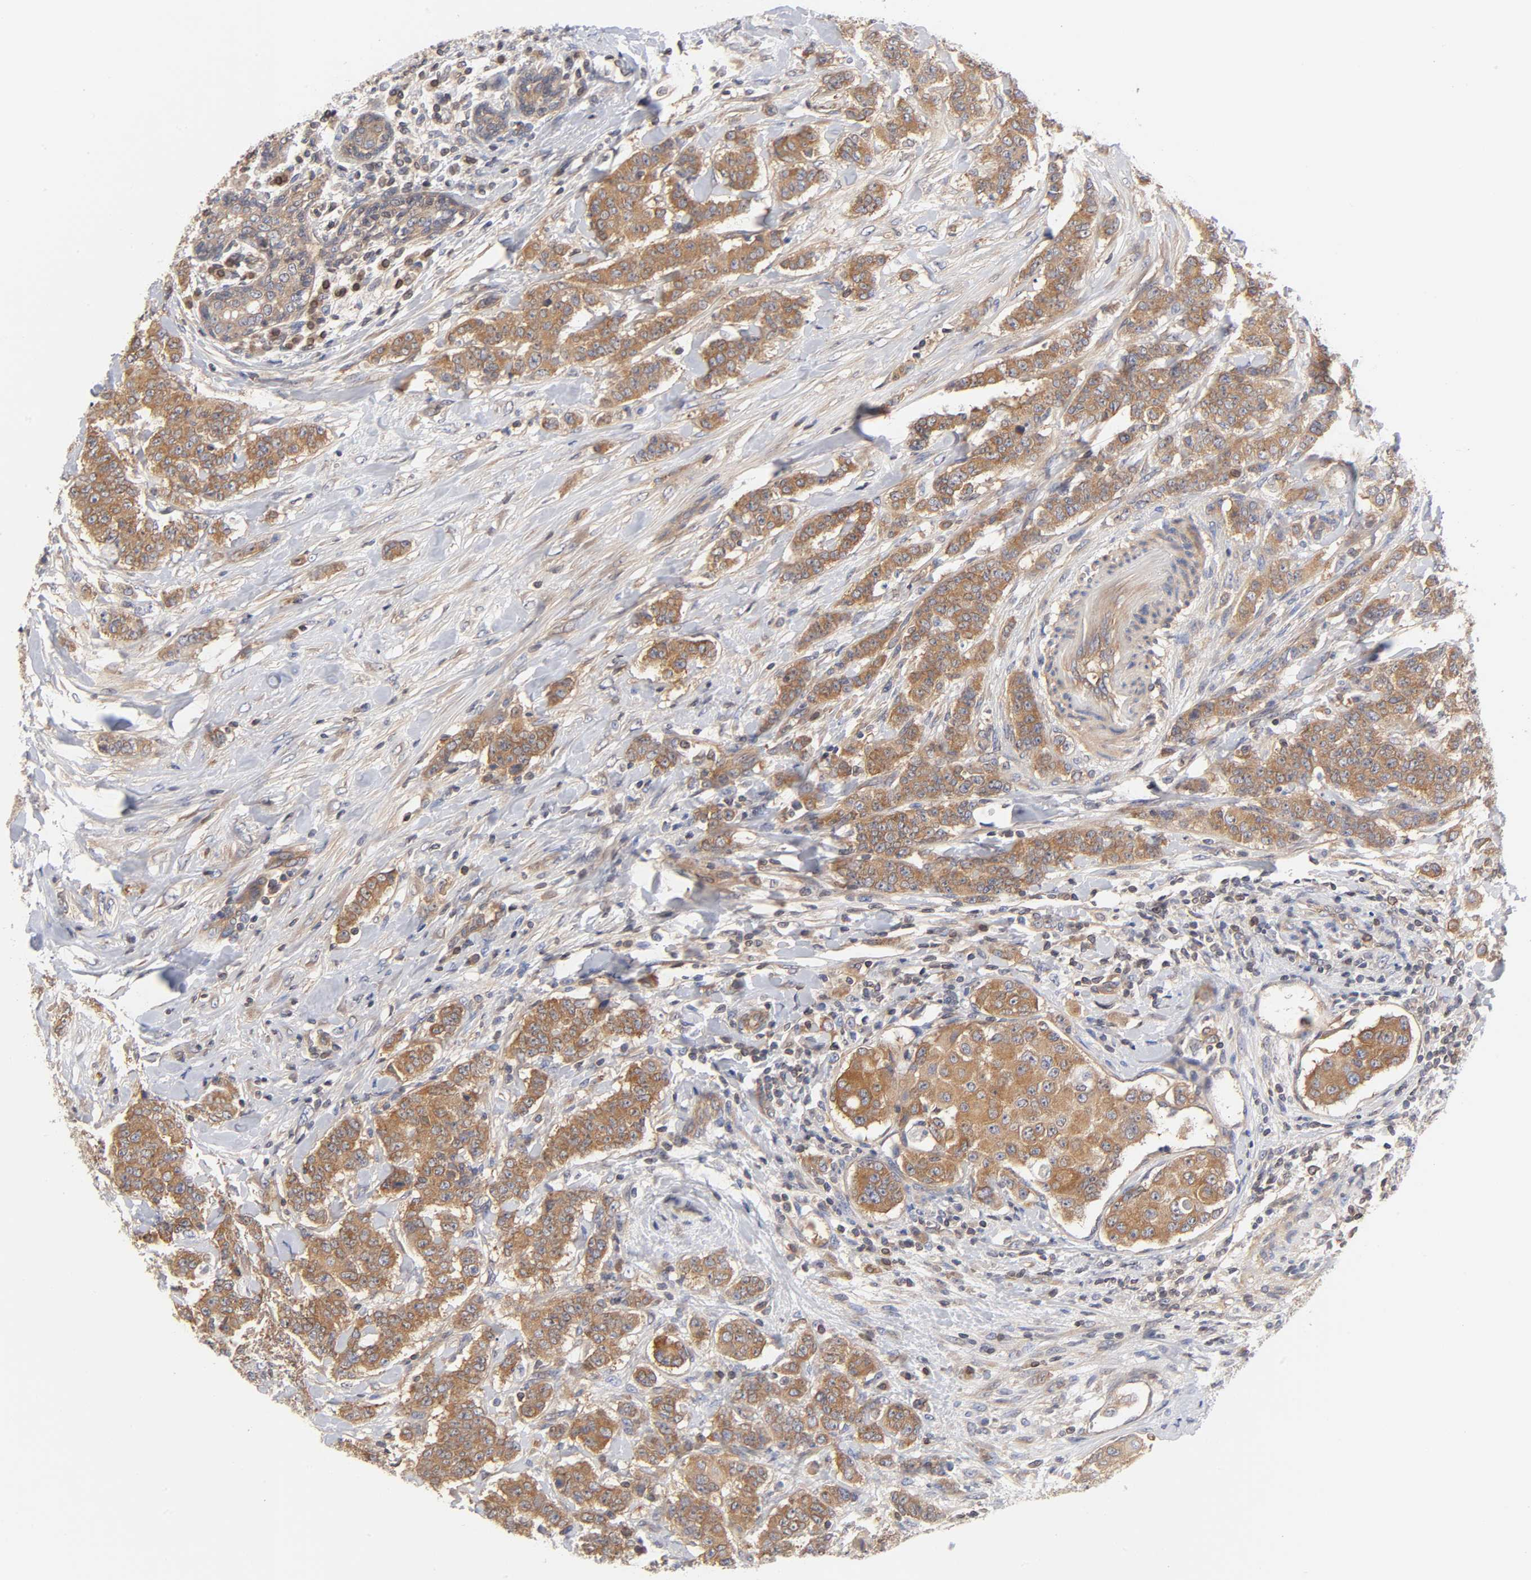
{"staining": {"intensity": "moderate", "quantity": ">75%", "location": "cytoplasmic/membranous"}, "tissue": "breast cancer", "cell_type": "Tumor cells", "image_type": "cancer", "snomed": [{"axis": "morphology", "description": "Duct carcinoma"}, {"axis": "topography", "description": "Breast"}], "caption": "A histopathology image of breast cancer stained for a protein exhibits moderate cytoplasmic/membranous brown staining in tumor cells.", "gene": "STRN3", "patient": {"sex": "female", "age": 40}}